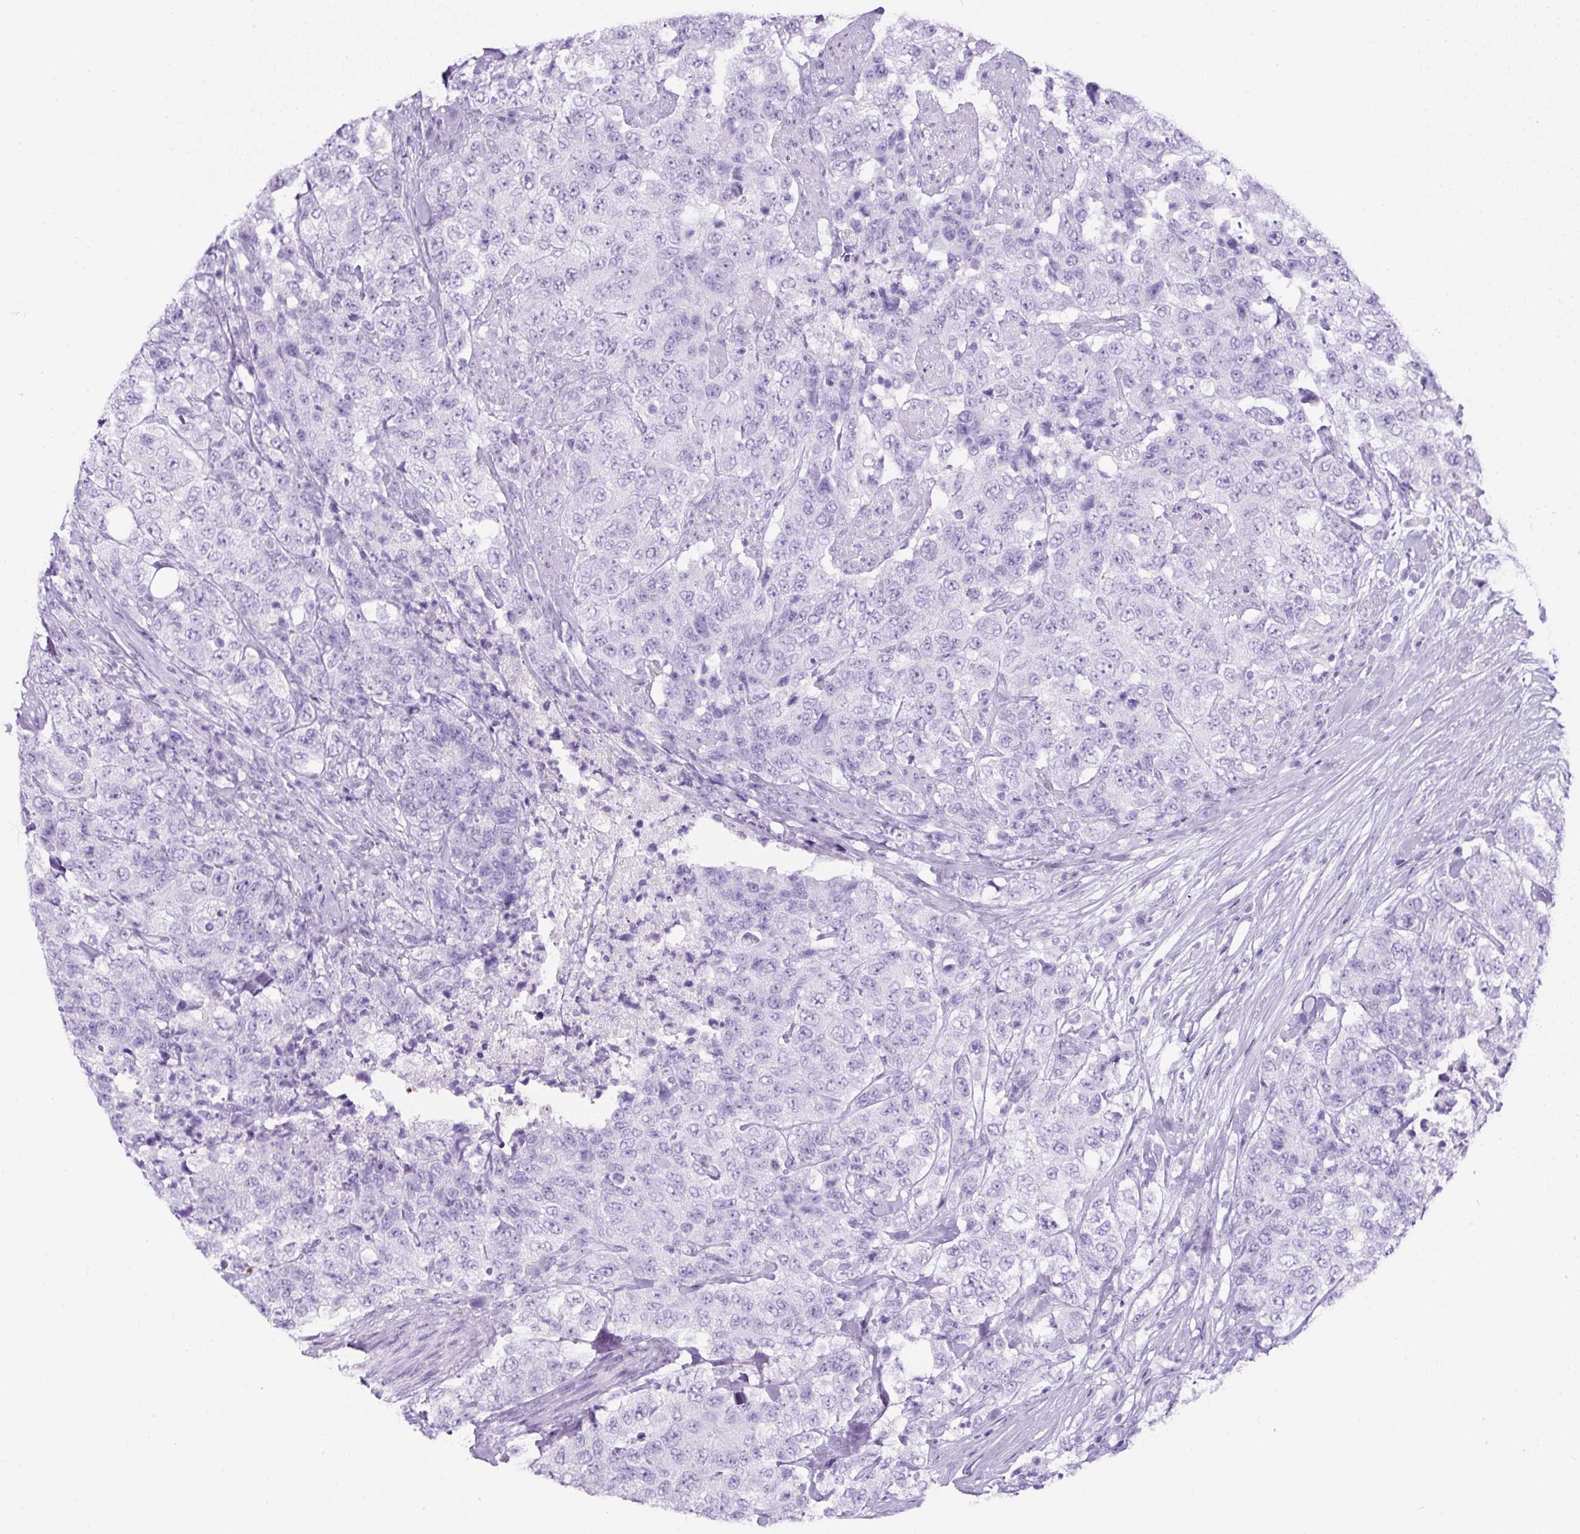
{"staining": {"intensity": "negative", "quantity": "none", "location": "none"}, "tissue": "urothelial cancer", "cell_type": "Tumor cells", "image_type": "cancer", "snomed": [{"axis": "morphology", "description": "Urothelial carcinoma, High grade"}, {"axis": "topography", "description": "Urinary bladder"}], "caption": "Immunohistochemical staining of urothelial carcinoma (high-grade) demonstrates no significant staining in tumor cells.", "gene": "TMEM200B", "patient": {"sex": "female", "age": 78}}